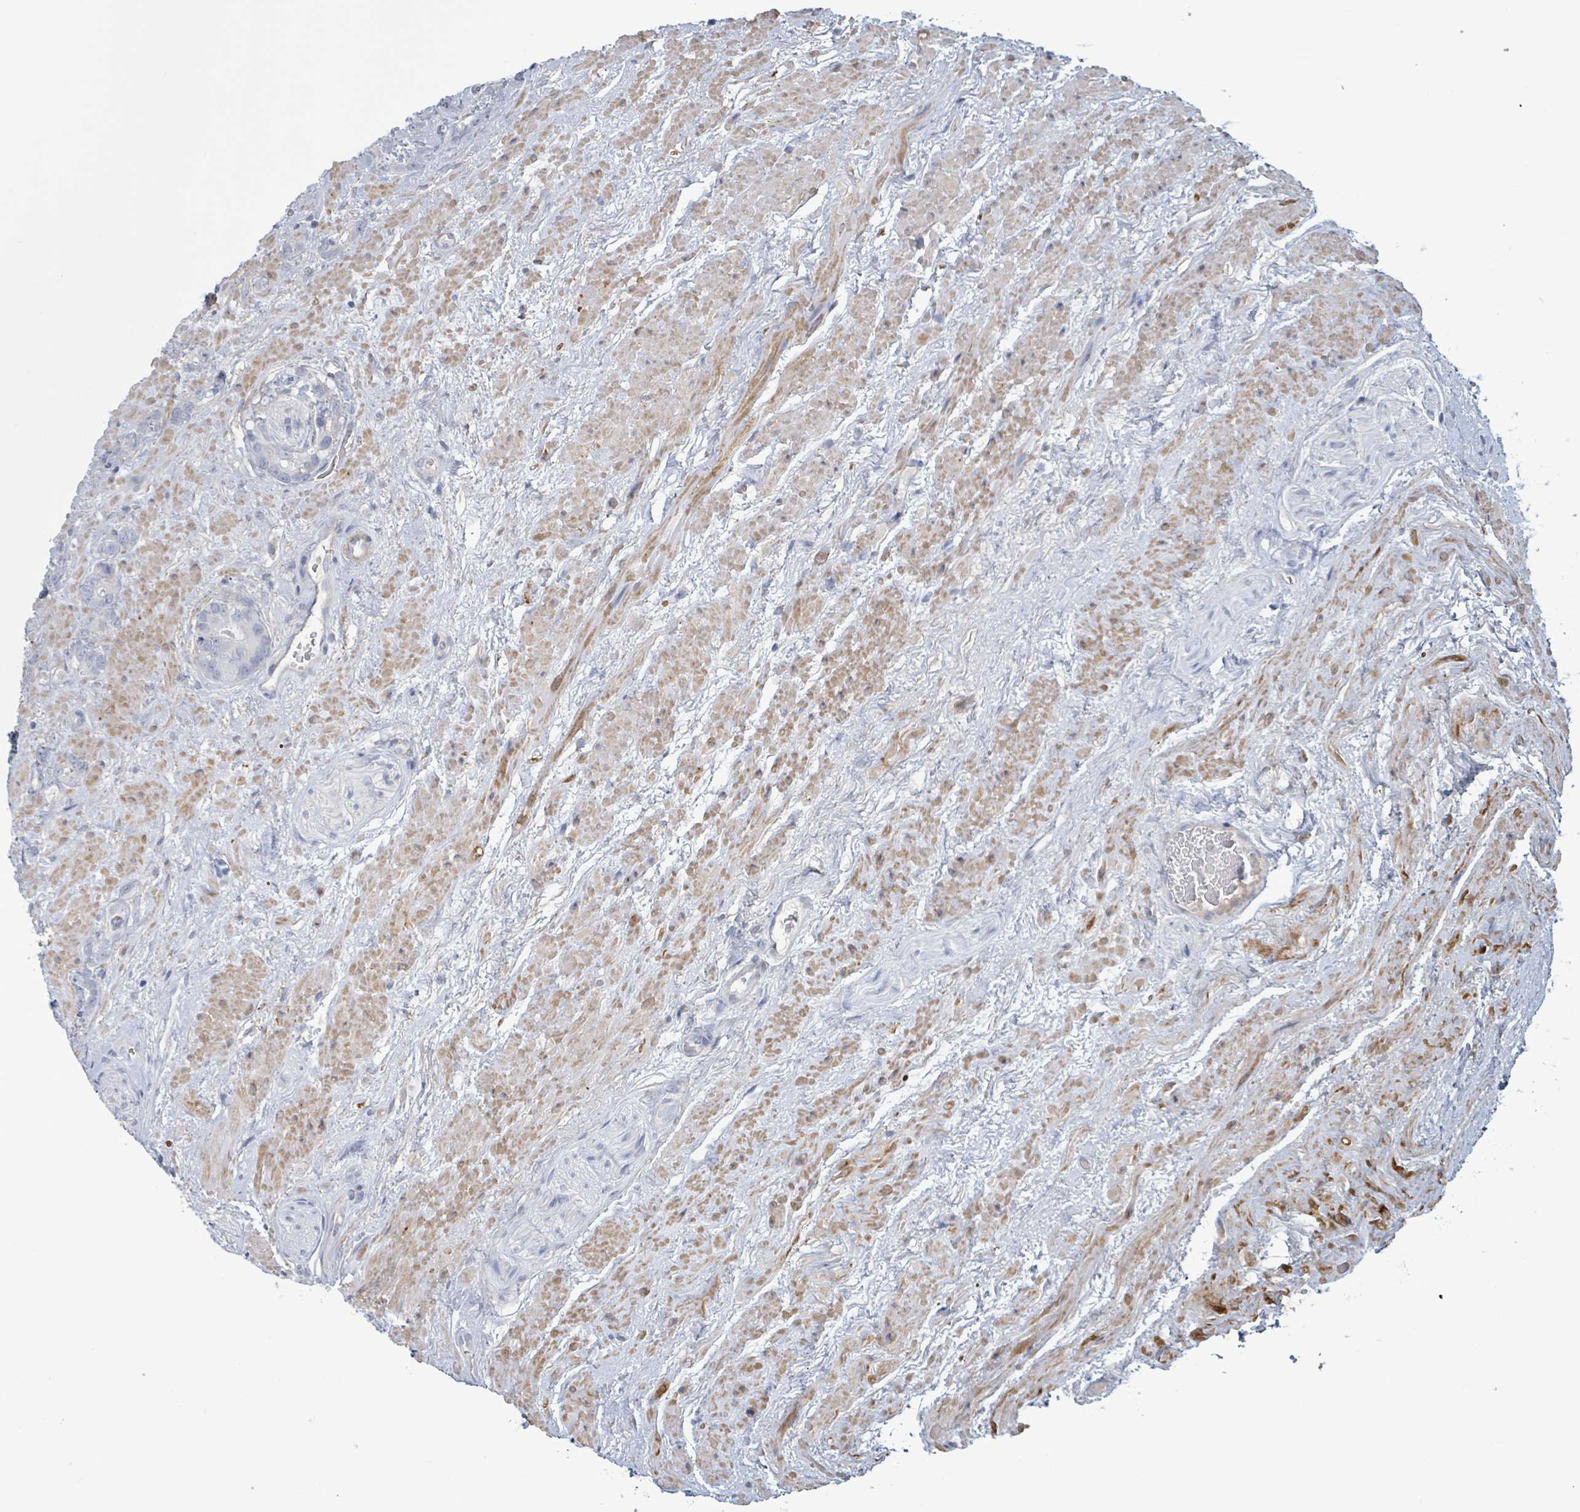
{"staining": {"intensity": "negative", "quantity": "none", "location": "none"}, "tissue": "prostate cancer", "cell_type": "Tumor cells", "image_type": "cancer", "snomed": [{"axis": "morphology", "description": "Adenocarcinoma, High grade"}, {"axis": "topography", "description": "Prostate"}], "caption": "An IHC photomicrograph of prostate cancer (adenocarcinoma (high-grade)) is shown. There is no staining in tumor cells of prostate cancer (adenocarcinoma (high-grade)).", "gene": "PKLR", "patient": {"sex": "male", "age": 74}}